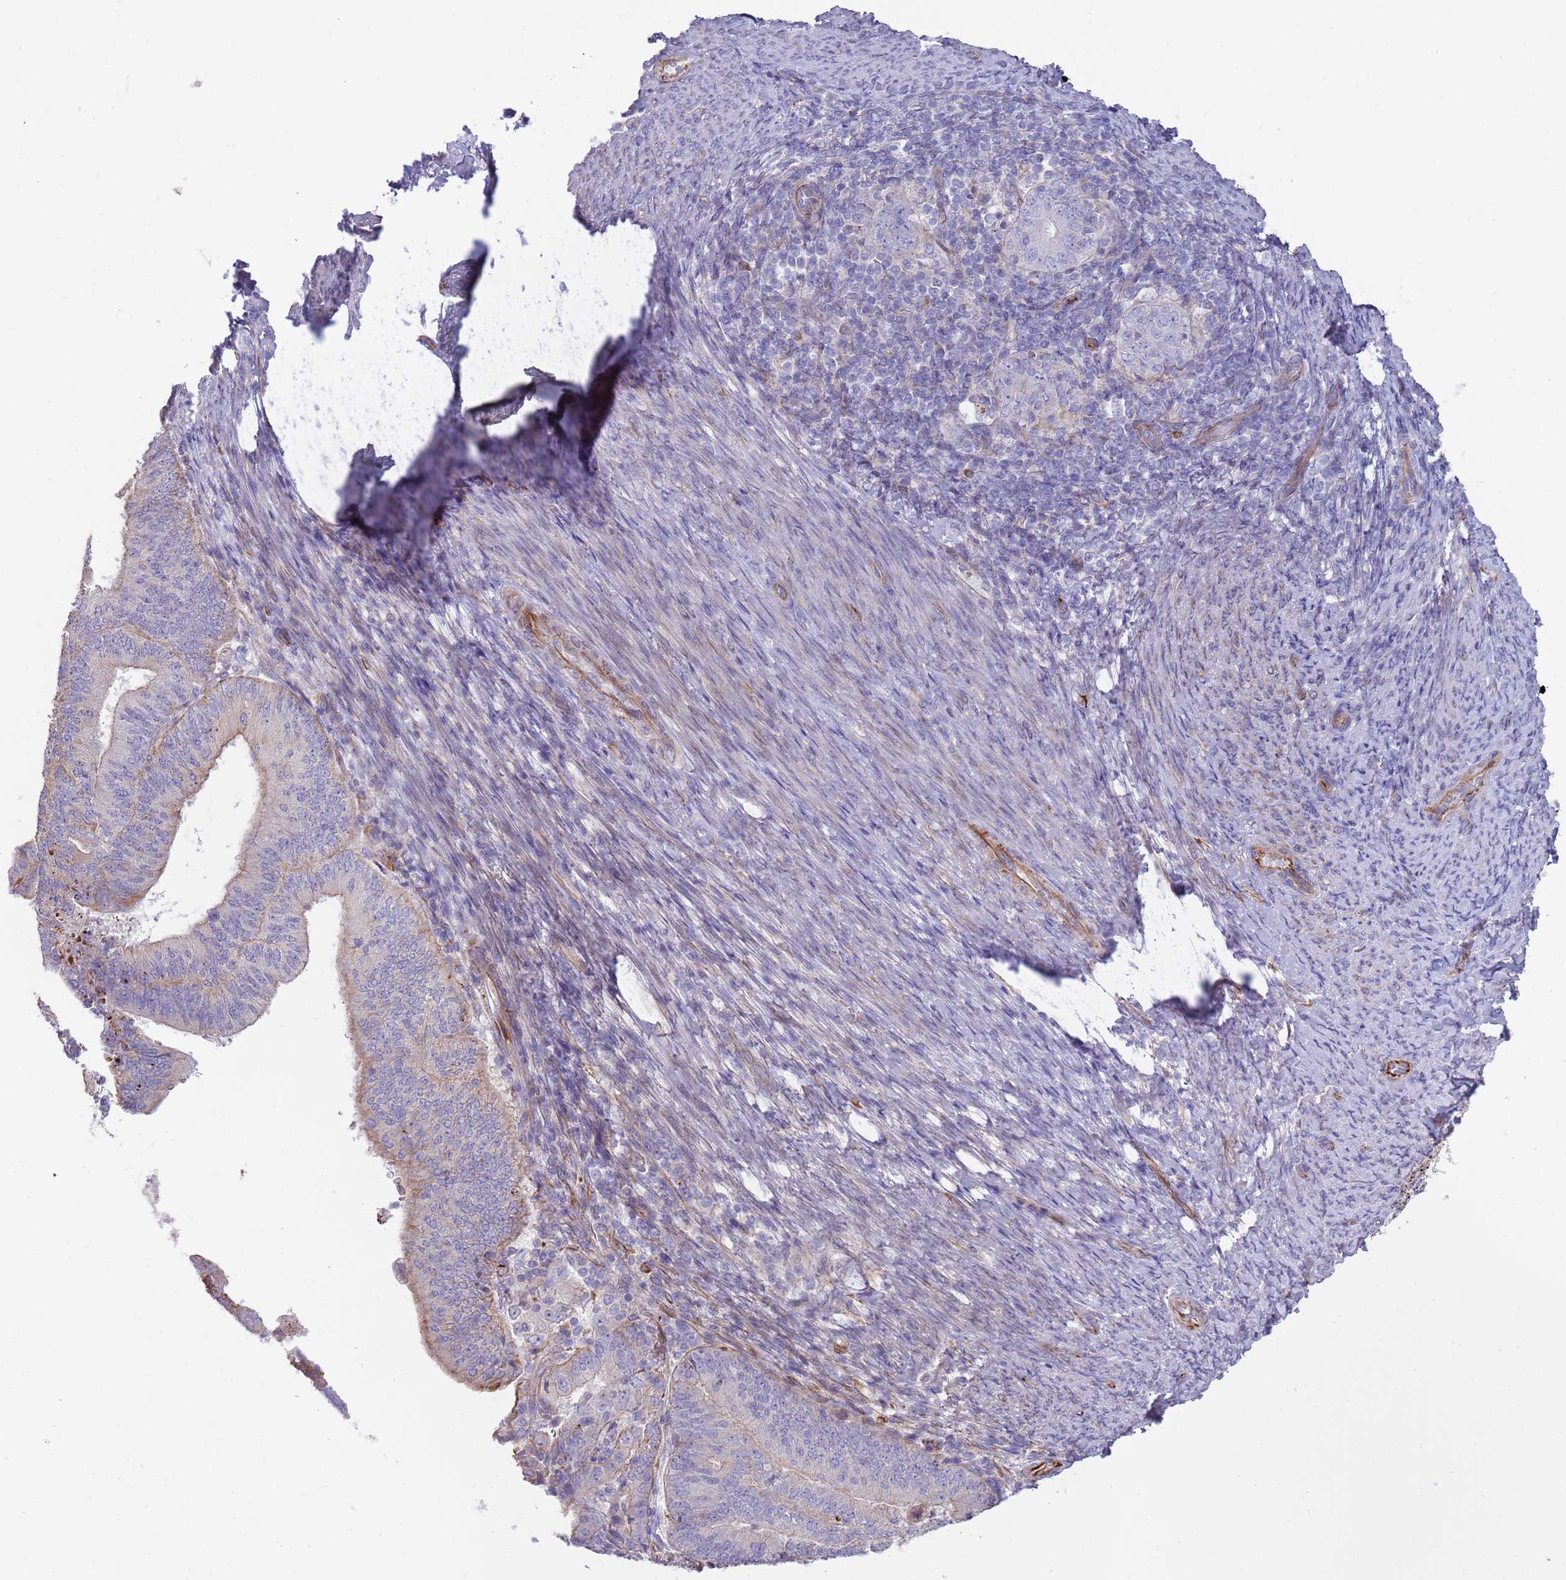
{"staining": {"intensity": "negative", "quantity": "none", "location": "none"}, "tissue": "endometrial cancer", "cell_type": "Tumor cells", "image_type": "cancer", "snomed": [{"axis": "morphology", "description": "Adenocarcinoma, NOS"}, {"axis": "topography", "description": "Endometrium"}], "caption": "The histopathology image displays no staining of tumor cells in endometrial adenocarcinoma. (IHC, brightfield microscopy, high magnification).", "gene": "MOGAT1", "patient": {"sex": "female", "age": 70}}